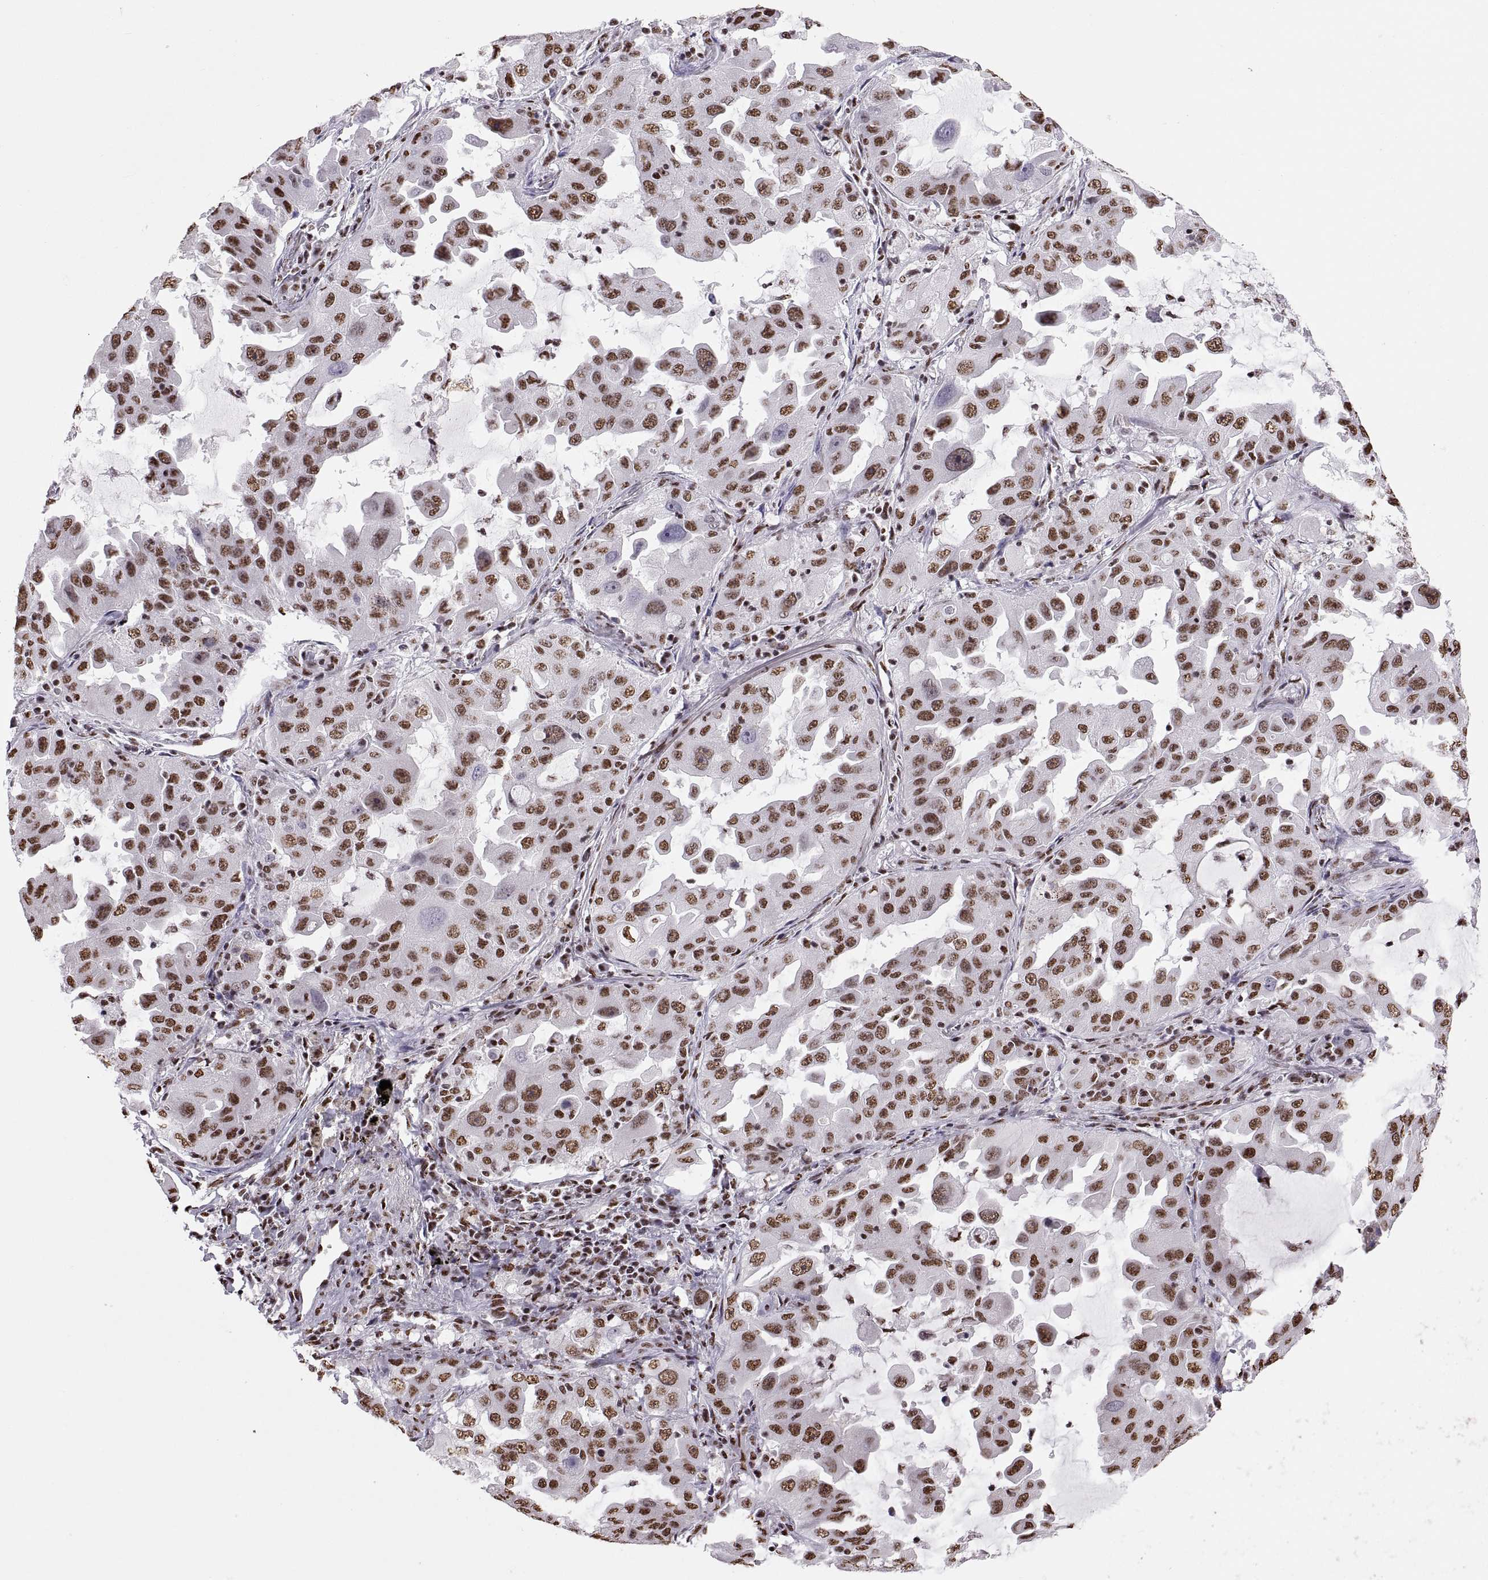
{"staining": {"intensity": "strong", "quantity": "25%-75%", "location": "nuclear"}, "tissue": "lung cancer", "cell_type": "Tumor cells", "image_type": "cancer", "snomed": [{"axis": "morphology", "description": "Adenocarcinoma, NOS"}, {"axis": "topography", "description": "Lung"}], "caption": "Protein staining of lung cancer tissue displays strong nuclear positivity in approximately 25%-75% of tumor cells.", "gene": "SNAI1", "patient": {"sex": "female", "age": 61}}